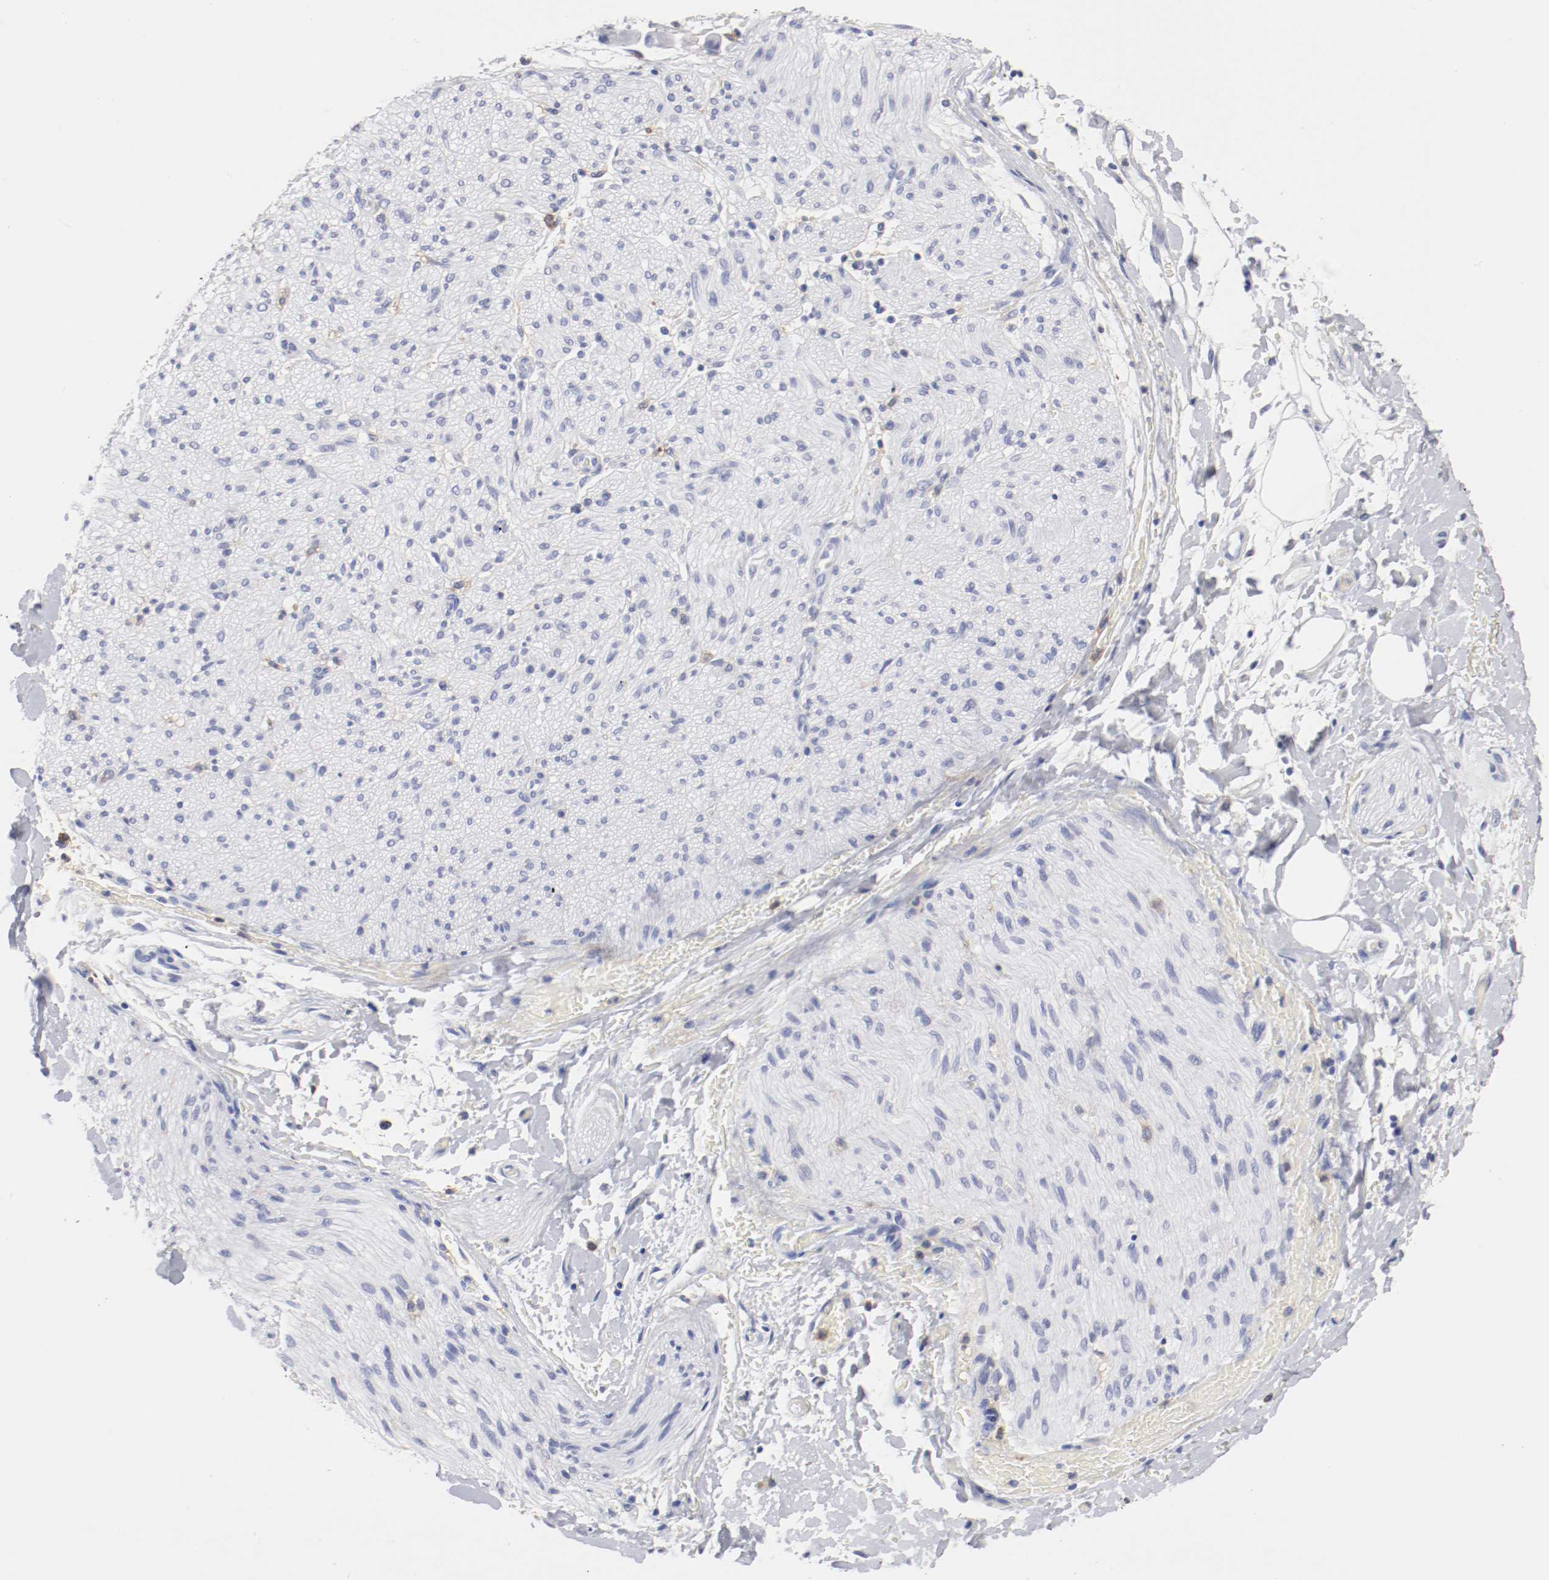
{"staining": {"intensity": "negative", "quantity": "none", "location": "none"}, "tissue": "adipose tissue", "cell_type": "Adipocytes", "image_type": "normal", "snomed": [{"axis": "morphology", "description": "Normal tissue, NOS"}, {"axis": "morphology", "description": "Cholangiocarcinoma"}, {"axis": "topography", "description": "Liver"}, {"axis": "topography", "description": "Peripheral nerve tissue"}], "caption": "Immunohistochemical staining of benign adipose tissue displays no significant expression in adipocytes. (IHC, brightfield microscopy, high magnification).", "gene": "ITGAX", "patient": {"sex": "male", "age": 50}}